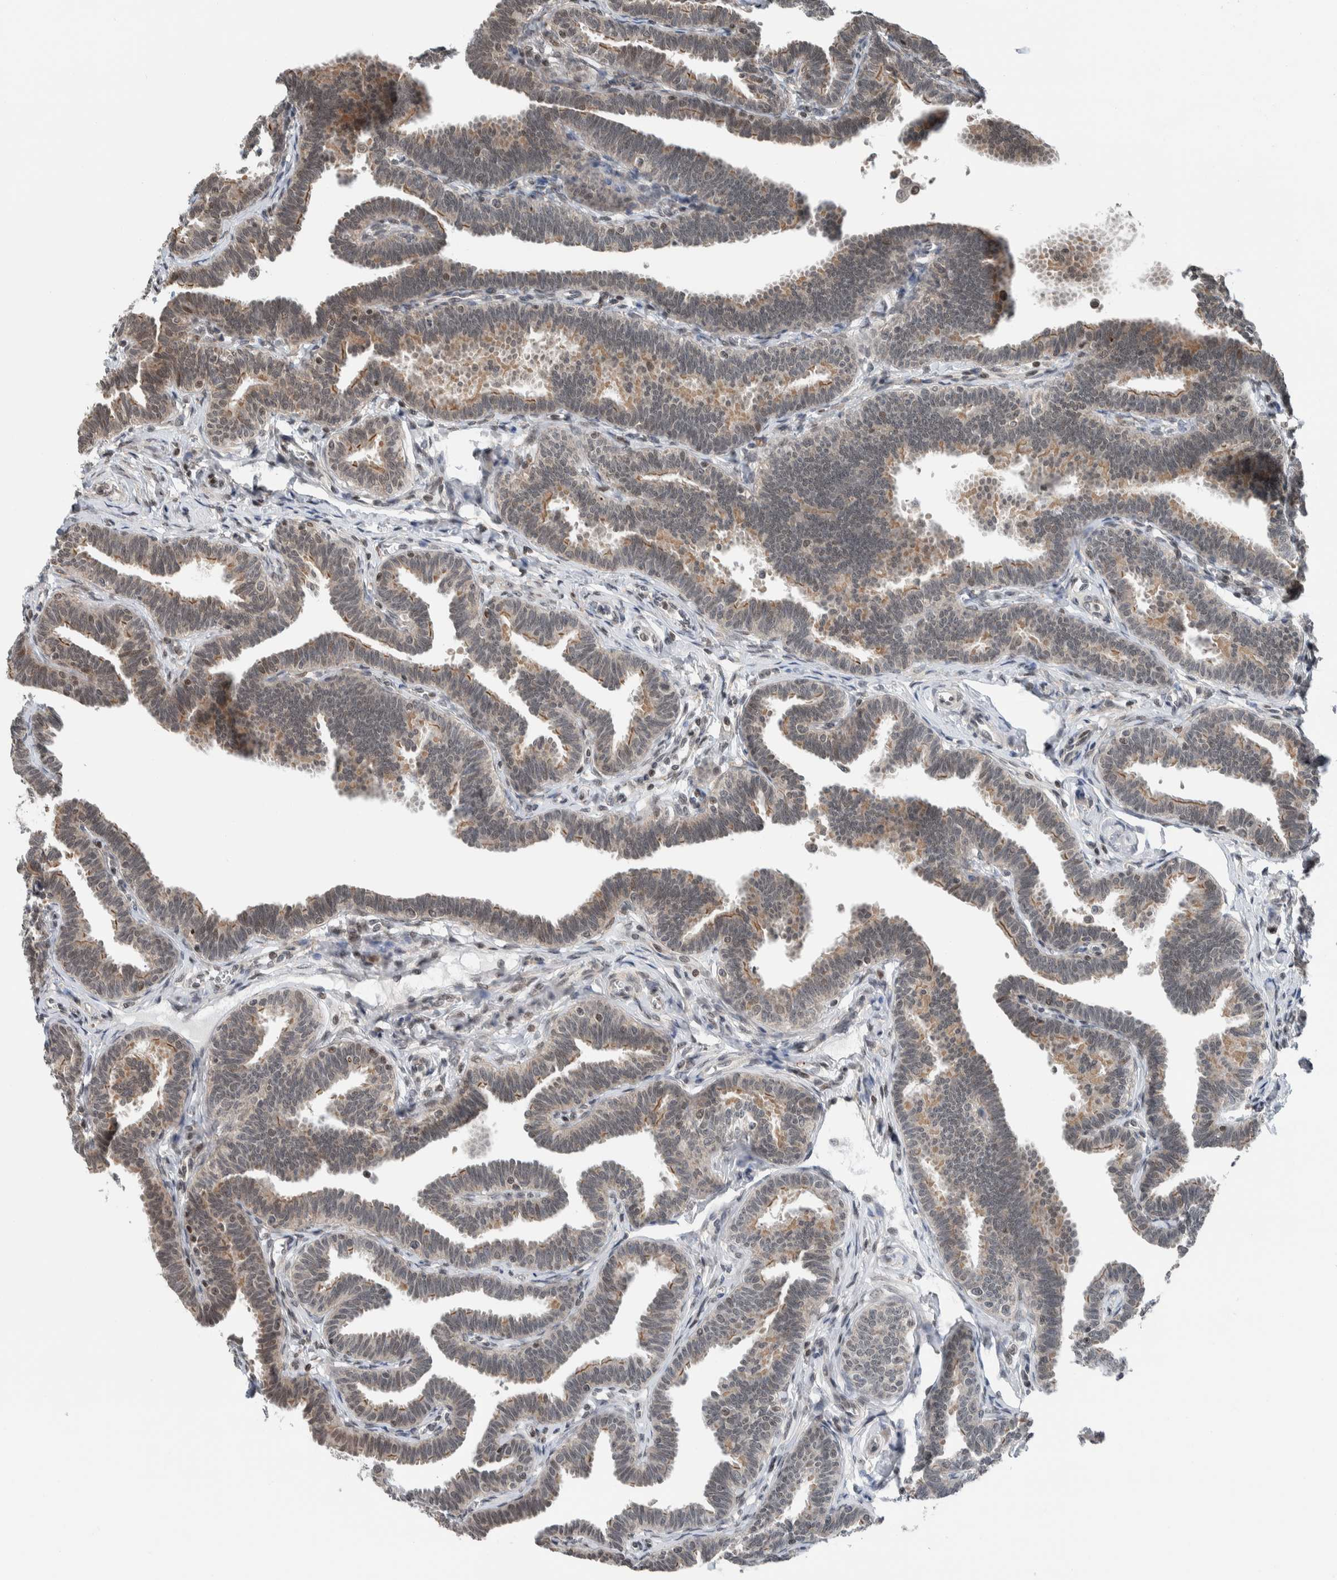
{"staining": {"intensity": "moderate", "quantity": "25%-75%", "location": "cytoplasmic/membranous"}, "tissue": "fallopian tube", "cell_type": "Glandular cells", "image_type": "normal", "snomed": [{"axis": "morphology", "description": "Normal tissue, NOS"}, {"axis": "topography", "description": "Fallopian tube"}, {"axis": "topography", "description": "Ovary"}], "caption": "IHC (DAB) staining of unremarkable human fallopian tube exhibits moderate cytoplasmic/membranous protein expression in about 25%-75% of glandular cells.", "gene": "NPLOC4", "patient": {"sex": "female", "age": 23}}